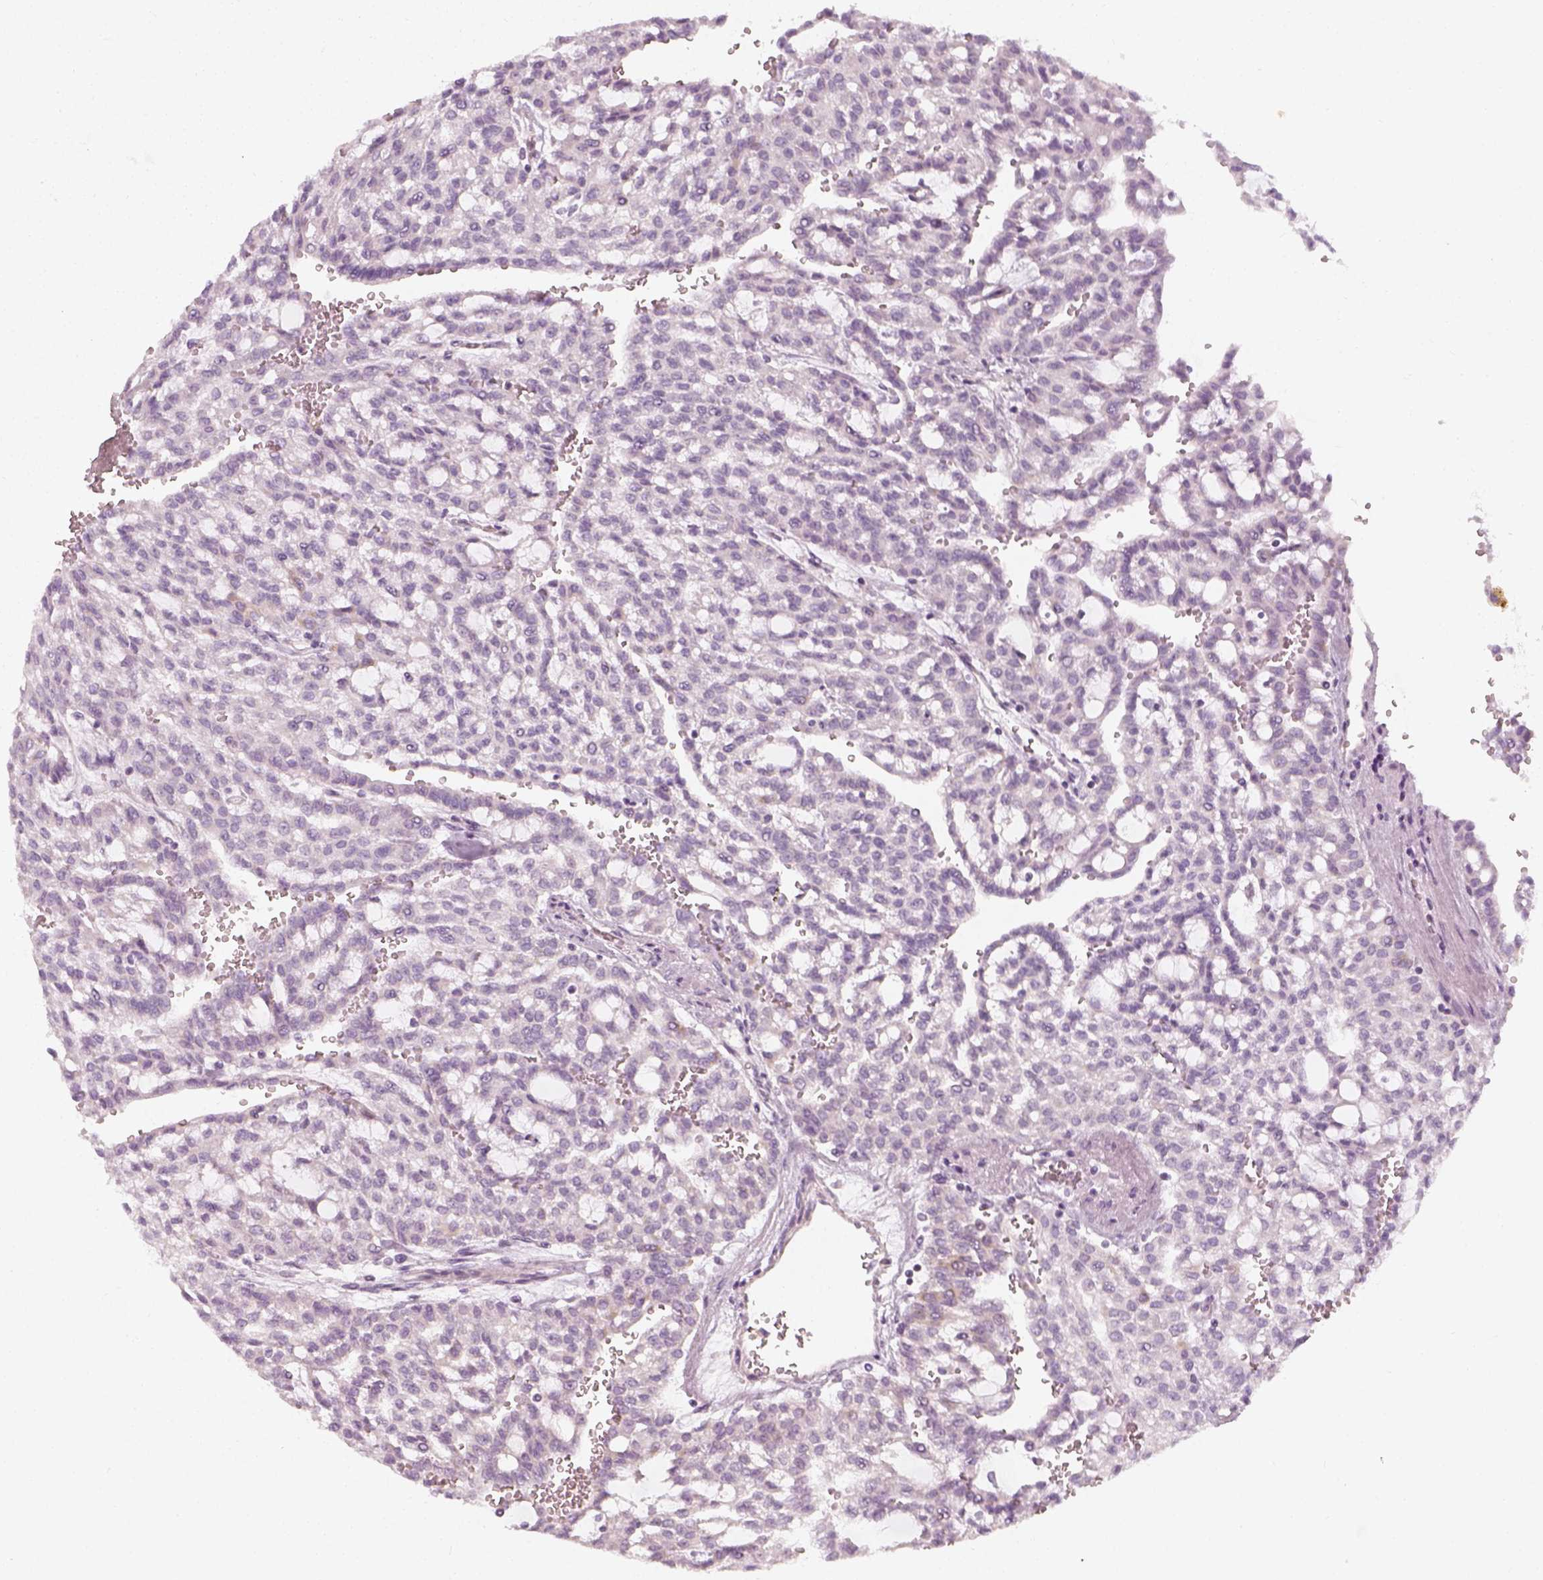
{"staining": {"intensity": "negative", "quantity": "none", "location": "none"}, "tissue": "renal cancer", "cell_type": "Tumor cells", "image_type": "cancer", "snomed": [{"axis": "morphology", "description": "Adenocarcinoma, NOS"}, {"axis": "topography", "description": "Kidney"}], "caption": "The histopathology image reveals no staining of tumor cells in adenocarcinoma (renal).", "gene": "PRAME", "patient": {"sex": "male", "age": 63}}